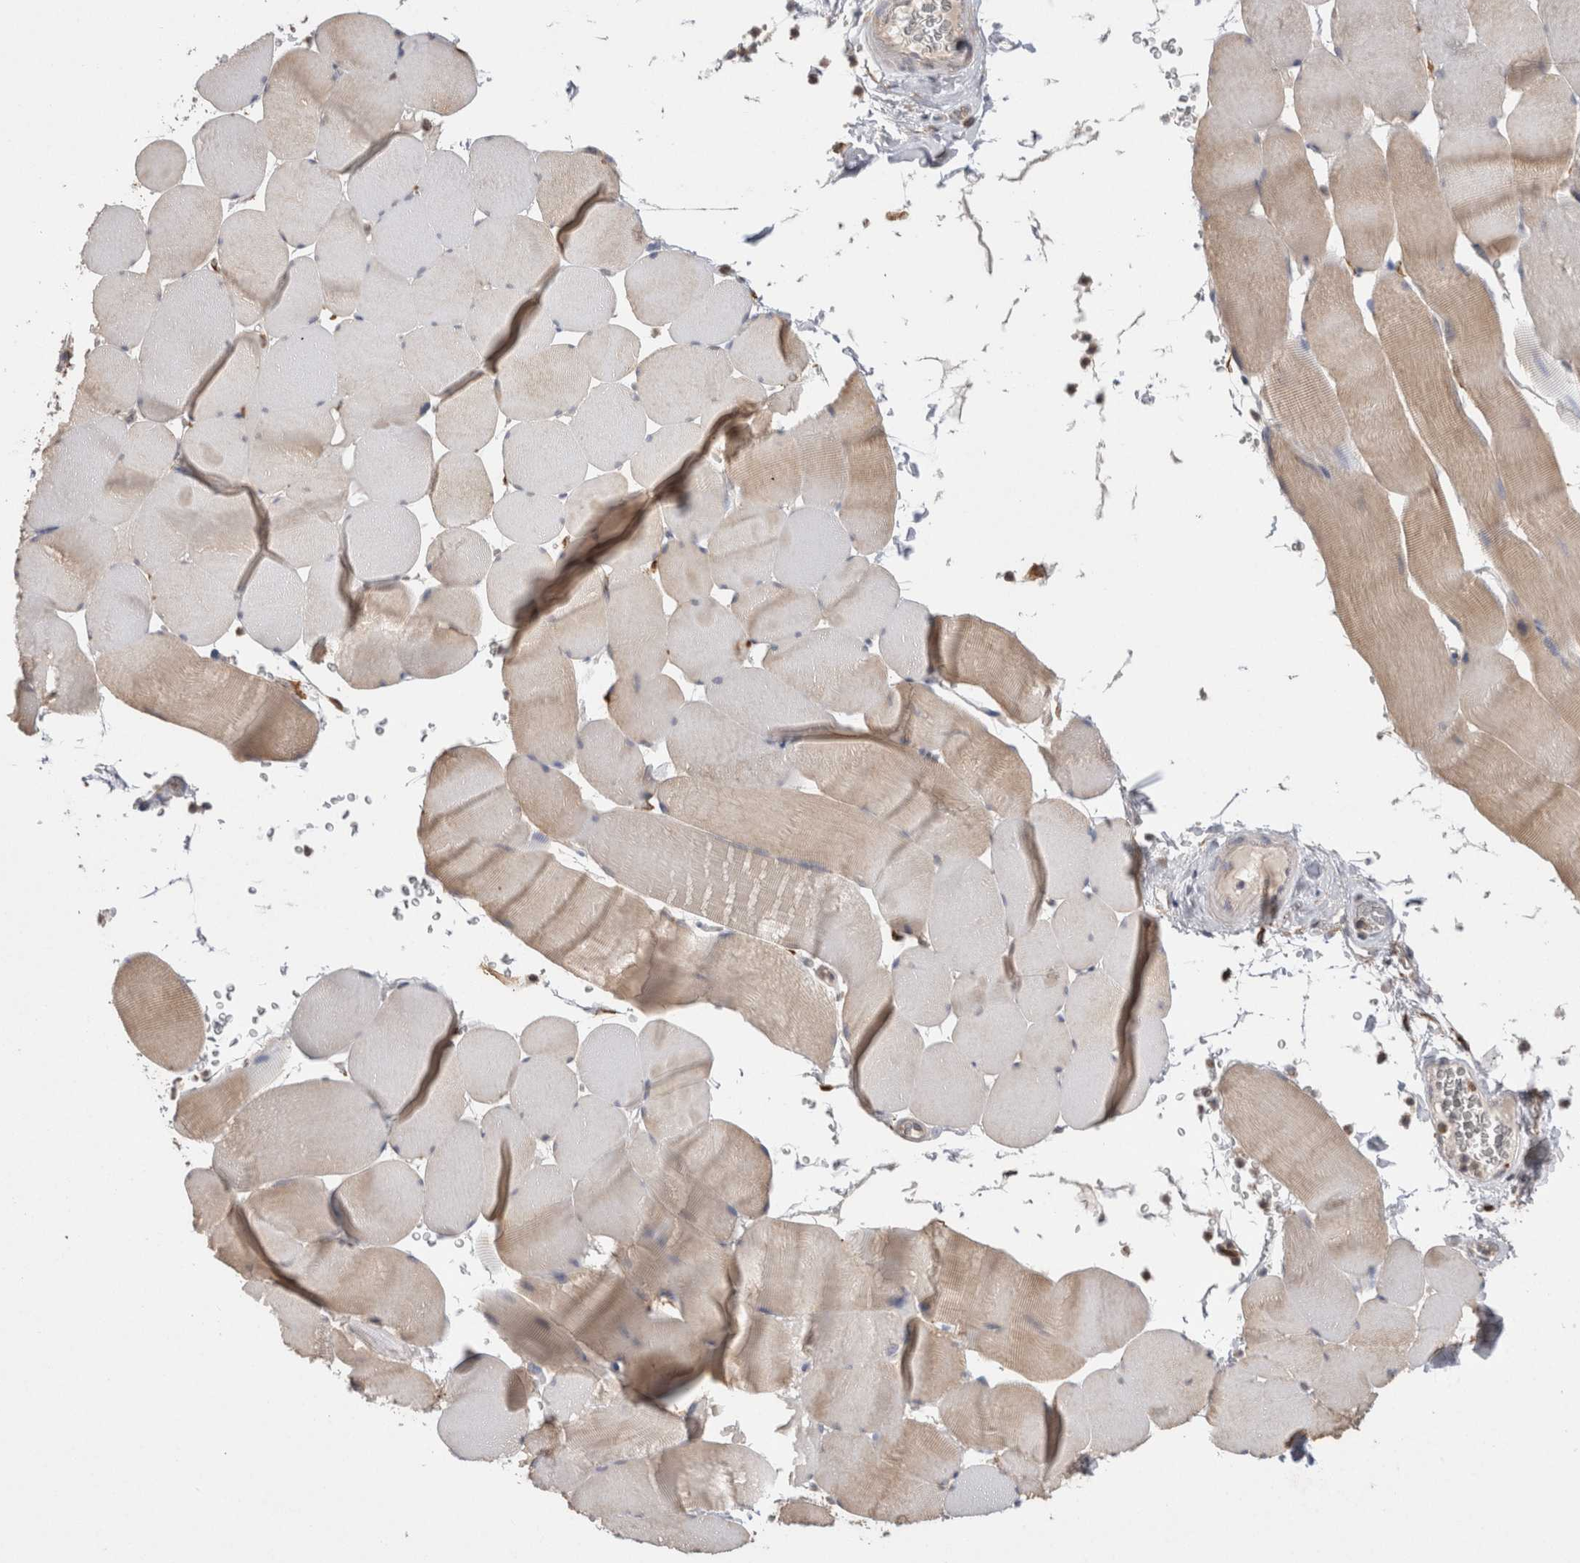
{"staining": {"intensity": "weak", "quantity": "25%-75%", "location": "cytoplasmic/membranous"}, "tissue": "skeletal muscle", "cell_type": "Myocytes", "image_type": "normal", "snomed": [{"axis": "morphology", "description": "Normal tissue, NOS"}, {"axis": "topography", "description": "Skeletal muscle"}], "caption": "Immunohistochemistry (IHC) of benign skeletal muscle exhibits low levels of weak cytoplasmic/membranous staining in approximately 25%-75% of myocytes. Using DAB (3,3'-diaminobenzidine) (brown) and hematoxylin (blue) stains, captured at high magnification using brightfield microscopy.", "gene": "LRPAP1", "patient": {"sex": "male", "age": 62}}